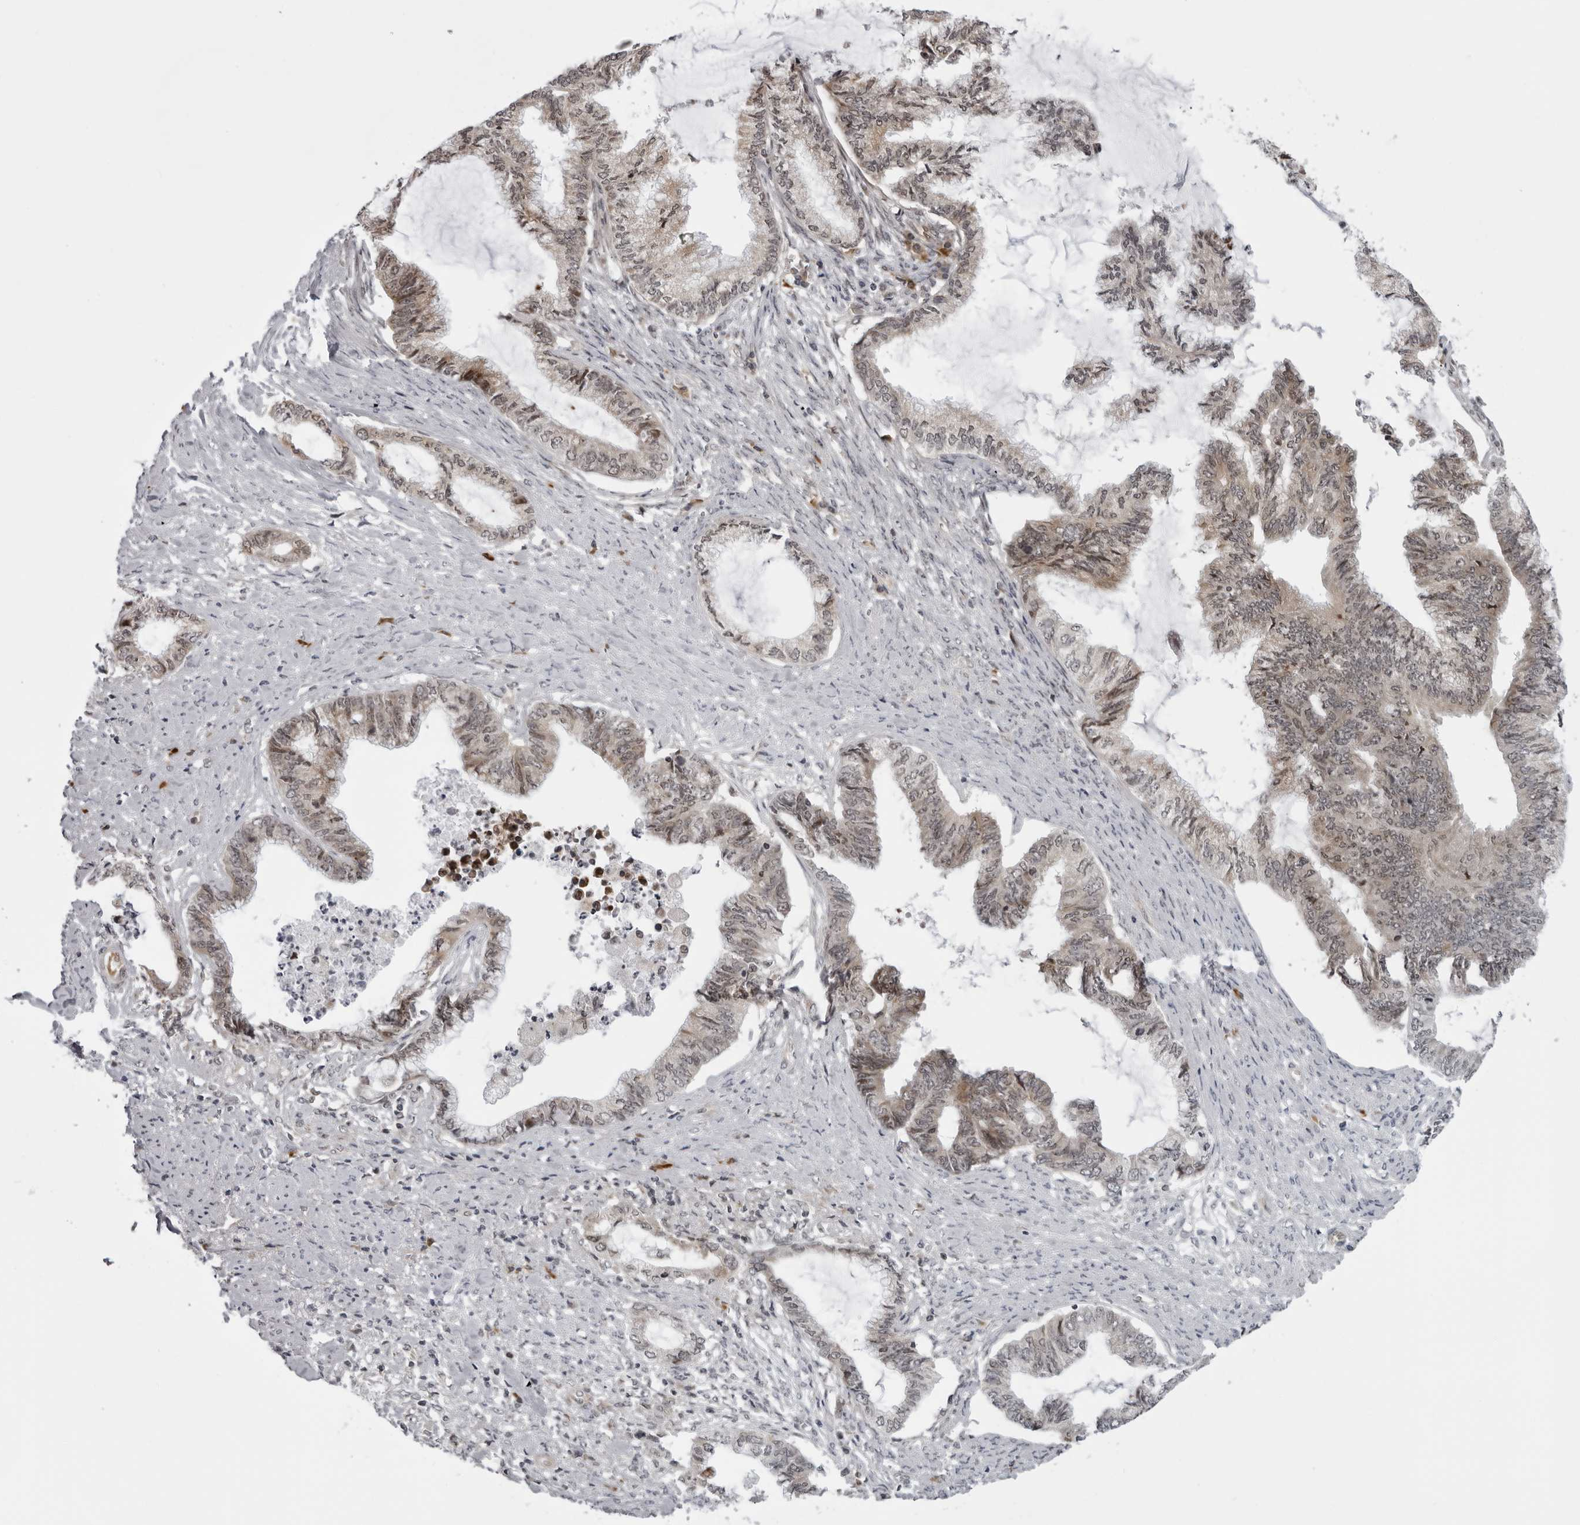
{"staining": {"intensity": "weak", "quantity": "<25%", "location": "cytoplasmic/membranous"}, "tissue": "endometrial cancer", "cell_type": "Tumor cells", "image_type": "cancer", "snomed": [{"axis": "morphology", "description": "Adenocarcinoma, NOS"}, {"axis": "topography", "description": "Endometrium"}], "caption": "Immunohistochemistry (IHC) of human endometrial cancer reveals no staining in tumor cells.", "gene": "GCSAML", "patient": {"sex": "female", "age": 86}}